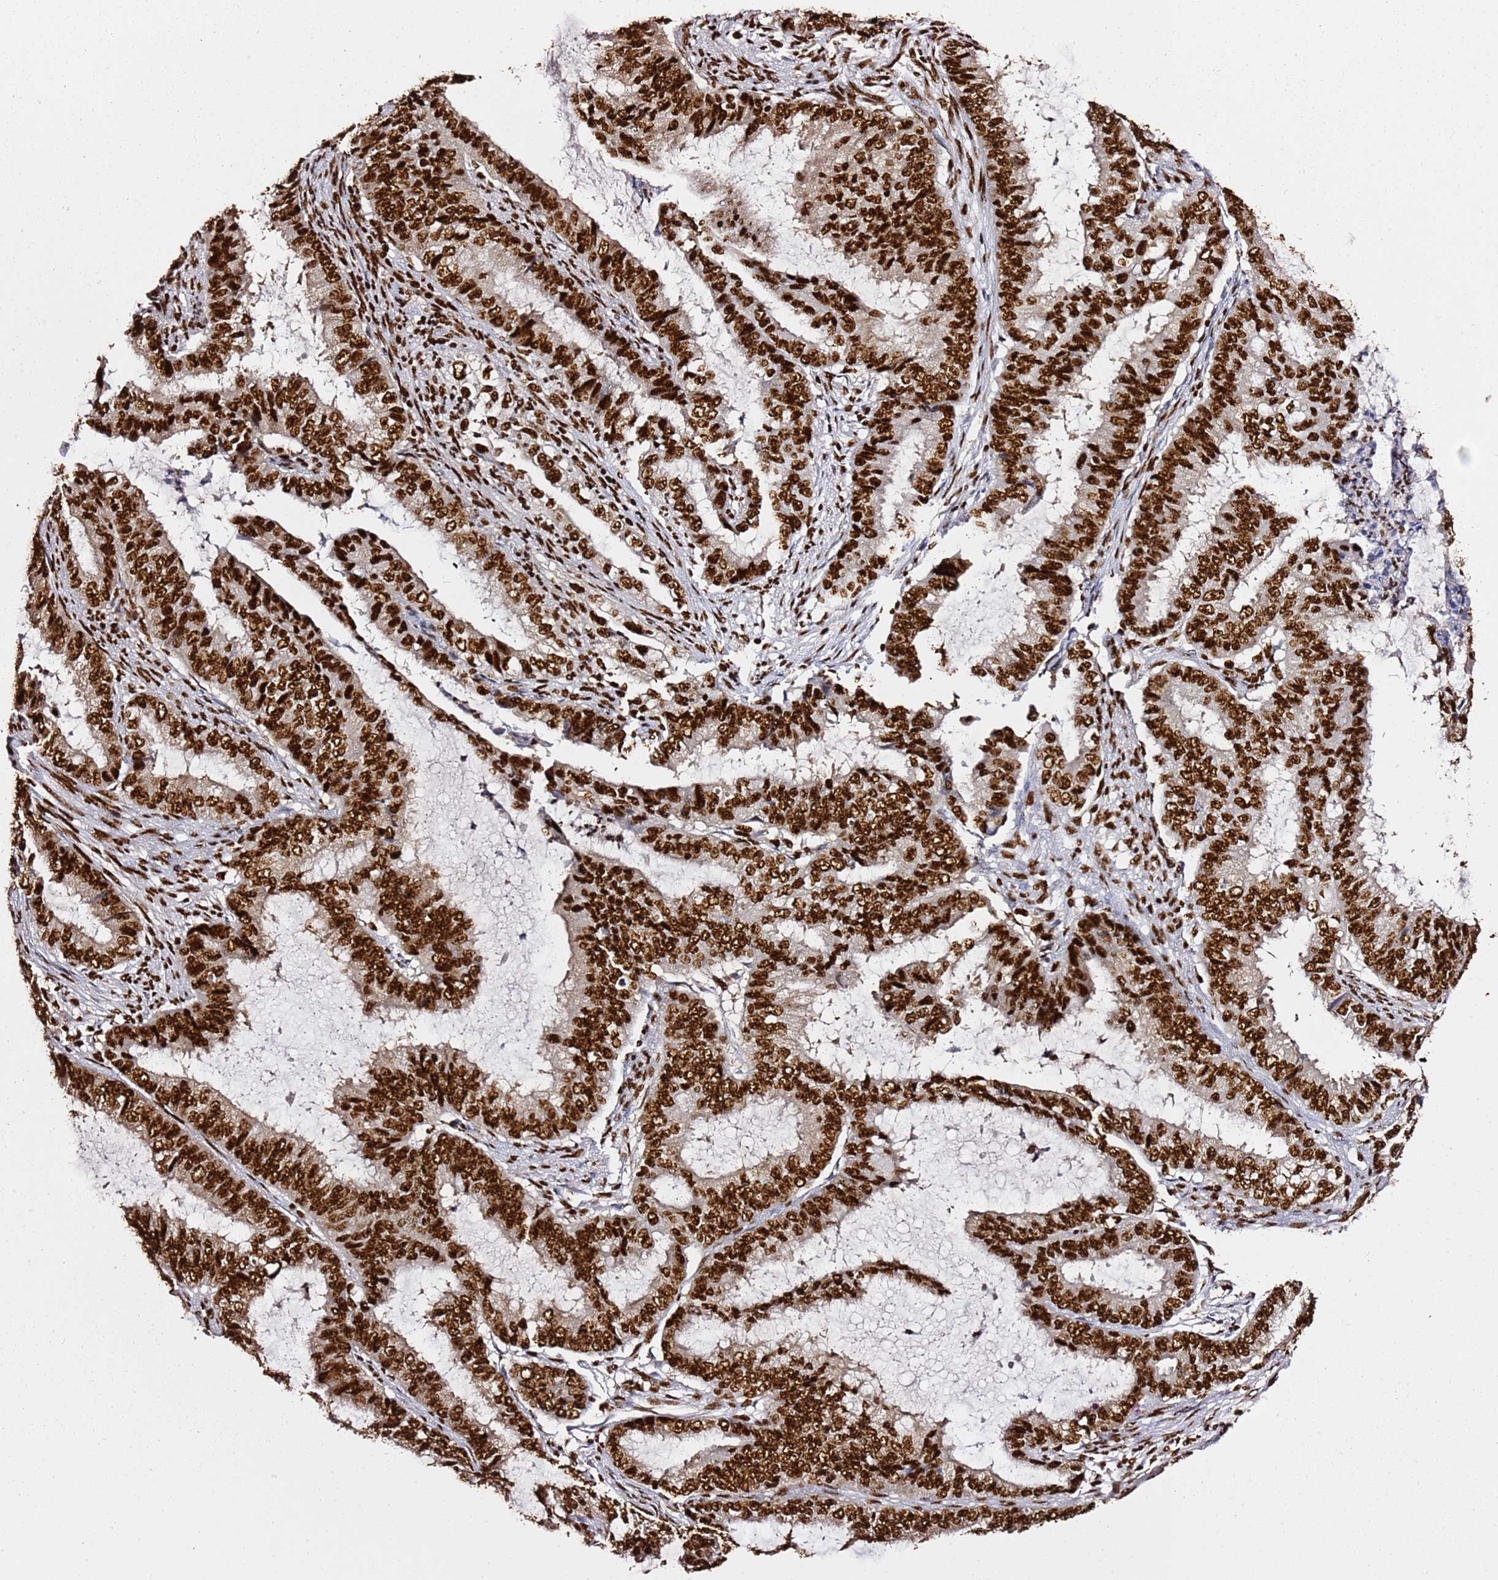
{"staining": {"intensity": "strong", "quantity": ">75%", "location": "nuclear"}, "tissue": "endometrial cancer", "cell_type": "Tumor cells", "image_type": "cancer", "snomed": [{"axis": "morphology", "description": "Adenocarcinoma, NOS"}, {"axis": "topography", "description": "Endometrium"}], "caption": "The immunohistochemical stain shows strong nuclear positivity in tumor cells of endometrial cancer (adenocarcinoma) tissue.", "gene": "C6orf226", "patient": {"sex": "female", "age": 51}}